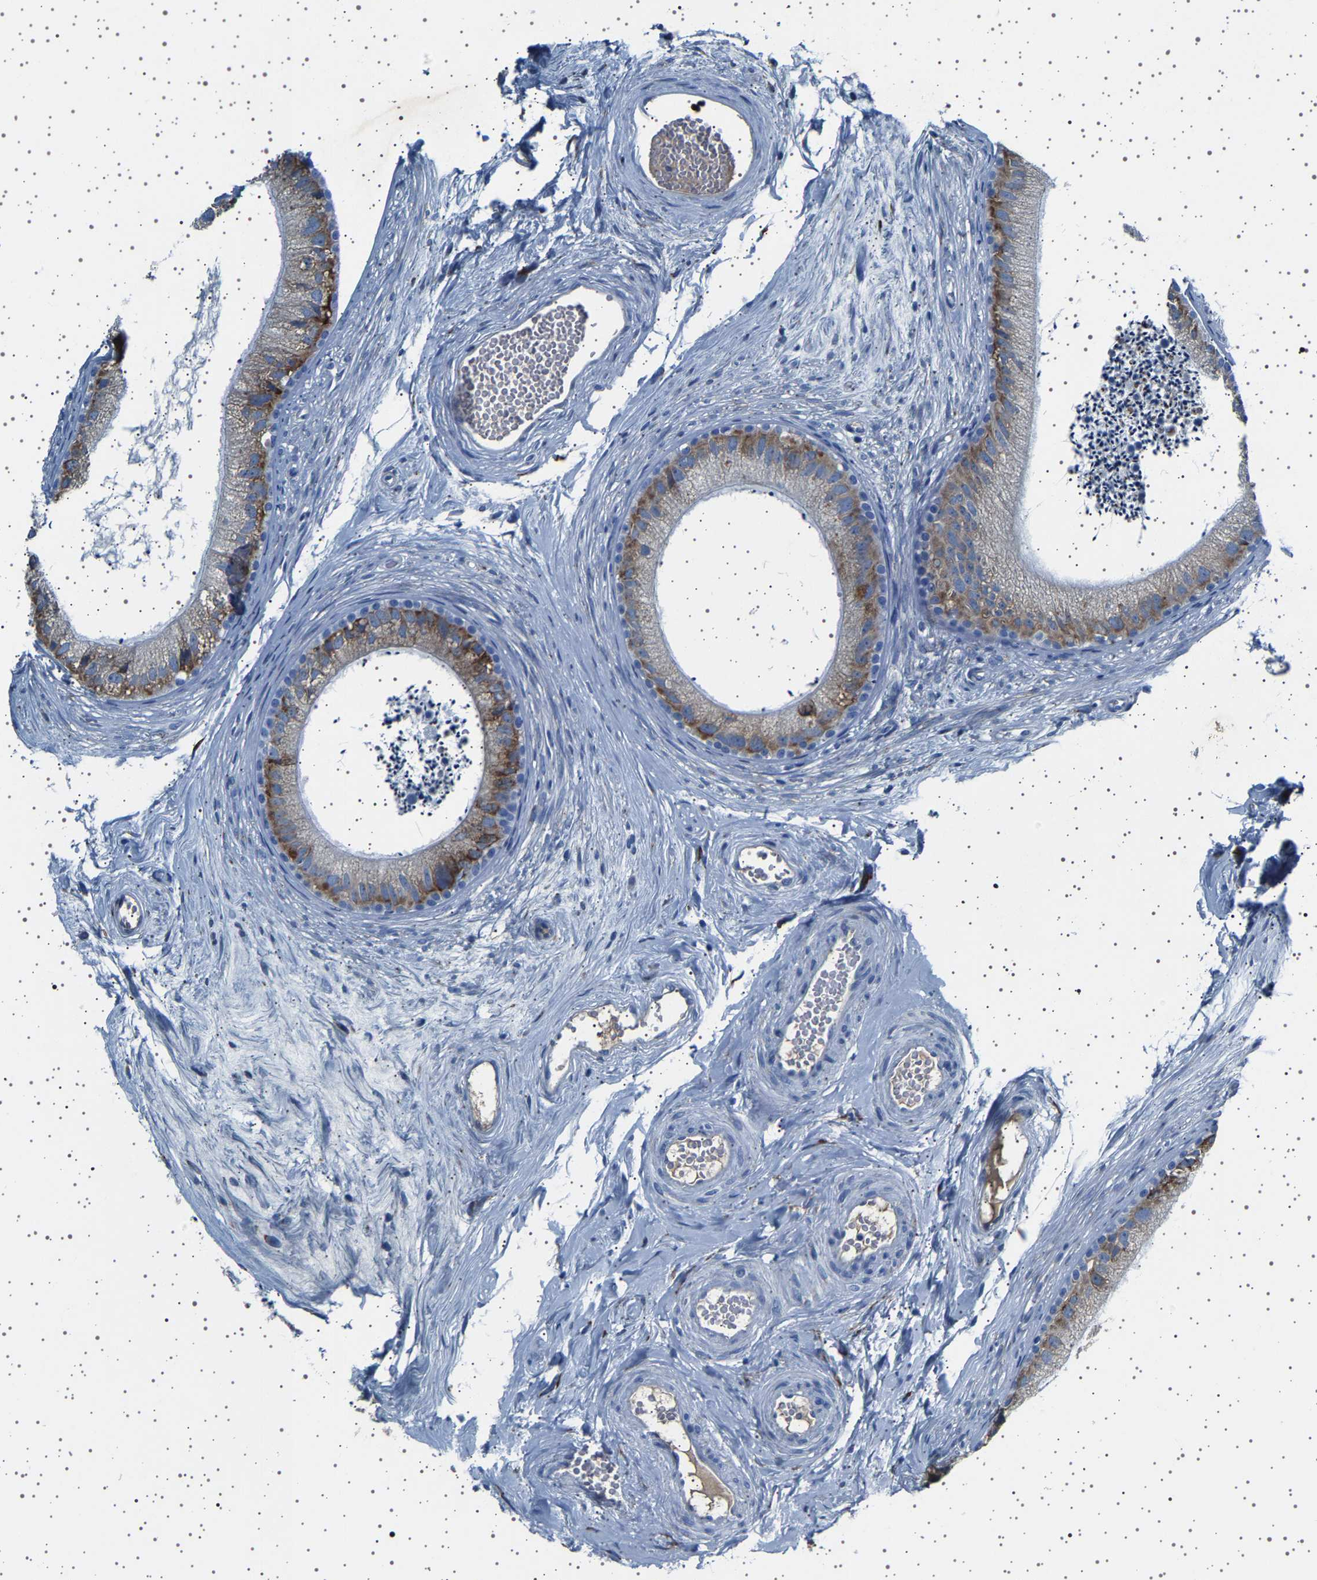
{"staining": {"intensity": "moderate", "quantity": "<25%", "location": "cytoplasmic/membranous"}, "tissue": "epididymis", "cell_type": "Glandular cells", "image_type": "normal", "snomed": [{"axis": "morphology", "description": "Normal tissue, NOS"}, {"axis": "topography", "description": "Epididymis"}], "caption": "This micrograph displays unremarkable epididymis stained with immunohistochemistry (IHC) to label a protein in brown. The cytoplasmic/membranous of glandular cells show moderate positivity for the protein. Nuclei are counter-stained blue.", "gene": "FTCD", "patient": {"sex": "male", "age": 56}}